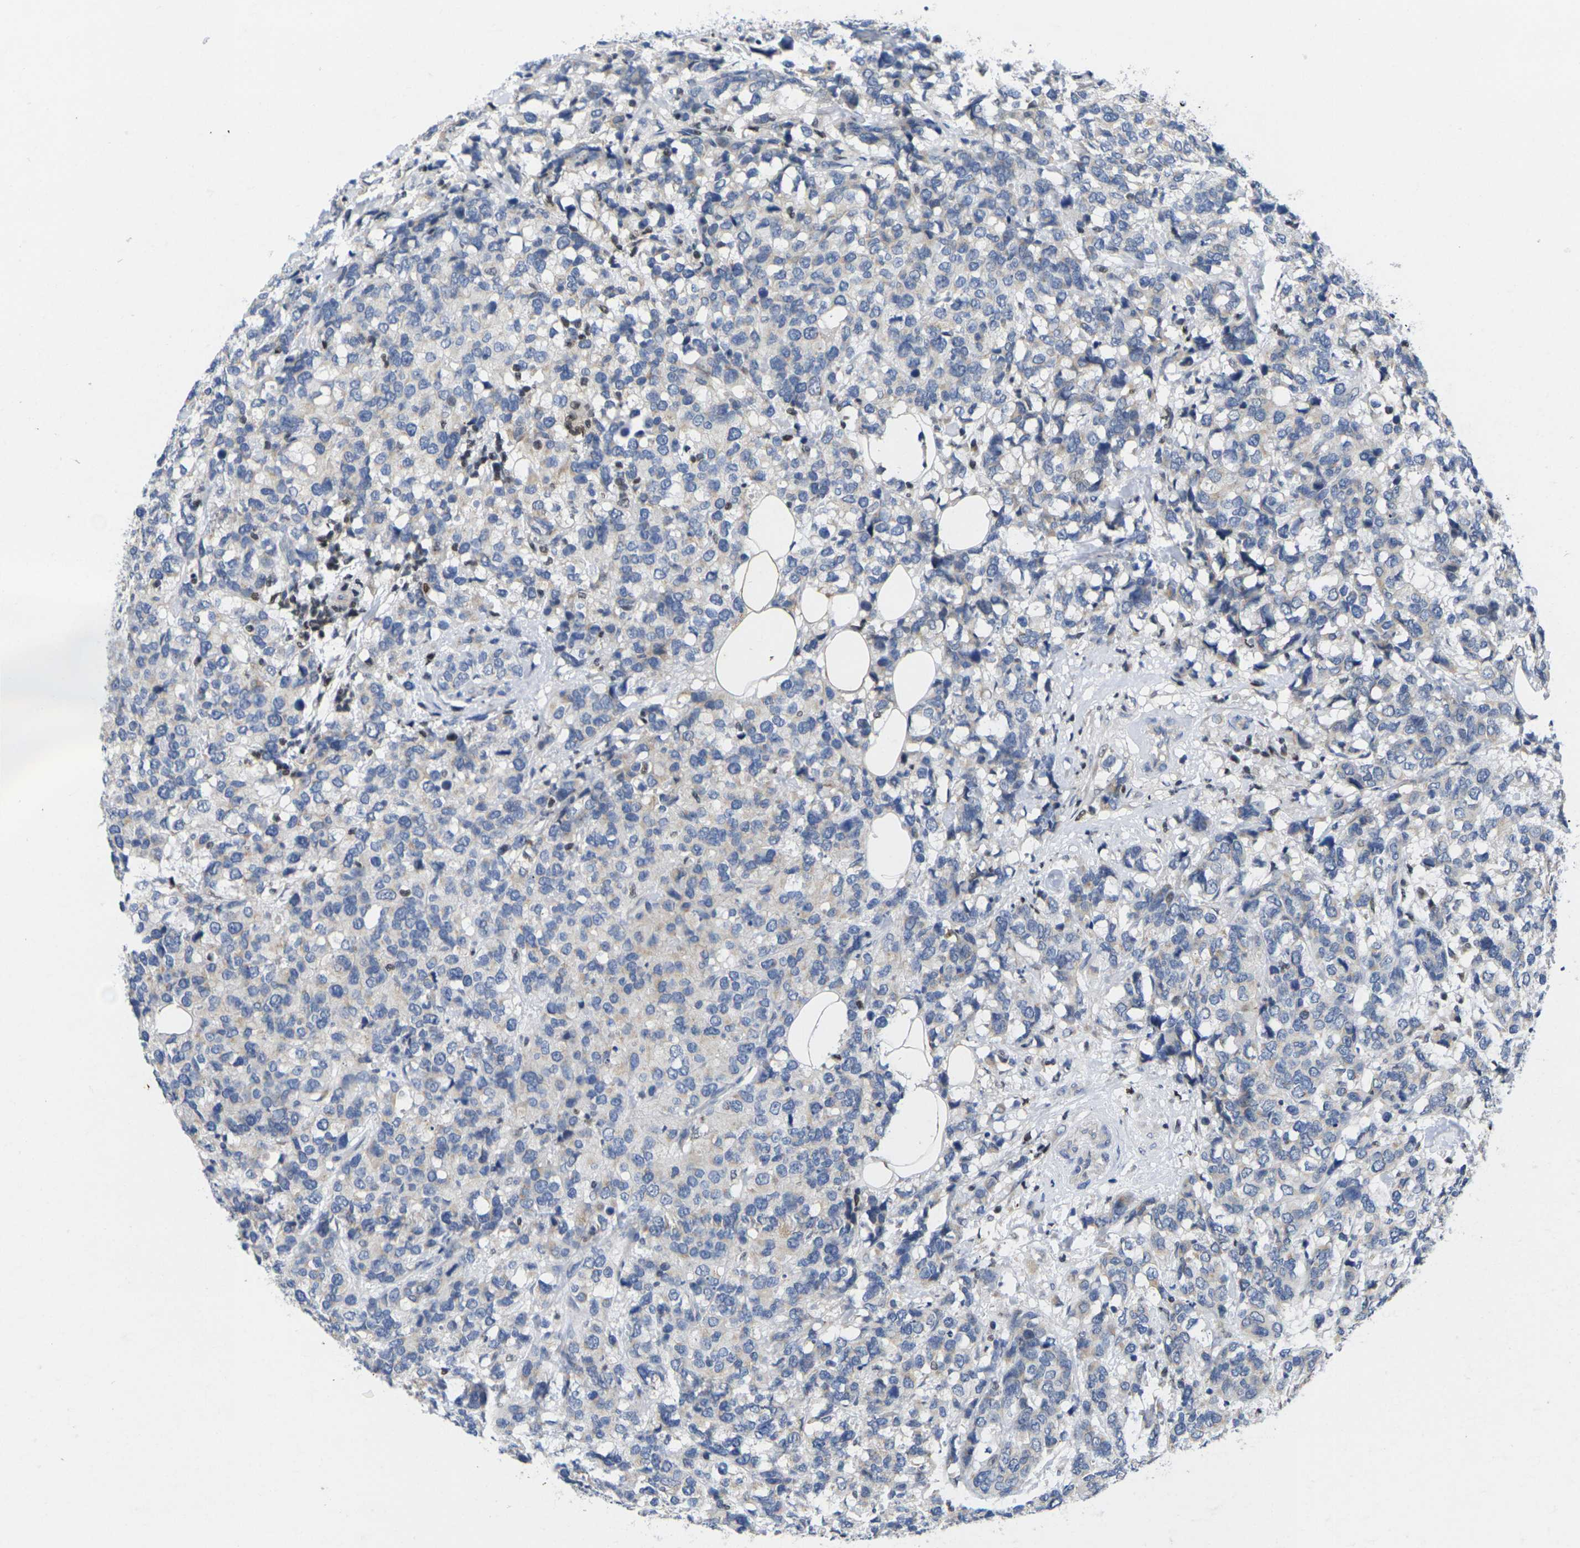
{"staining": {"intensity": "weak", "quantity": "<25%", "location": "cytoplasmic/membranous"}, "tissue": "breast cancer", "cell_type": "Tumor cells", "image_type": "cancer", "snomed": [{"axis": "morphology", "description": "Lobular carcinoma"}, {"axis": "topography", "description": "Breast"}], "caption": "DAB immunohistochemical staining of human breast cancer shows no significant staining in tumor cells.", "gene": "IKZF1", "patient": {"sex": "female", "age": 59}}